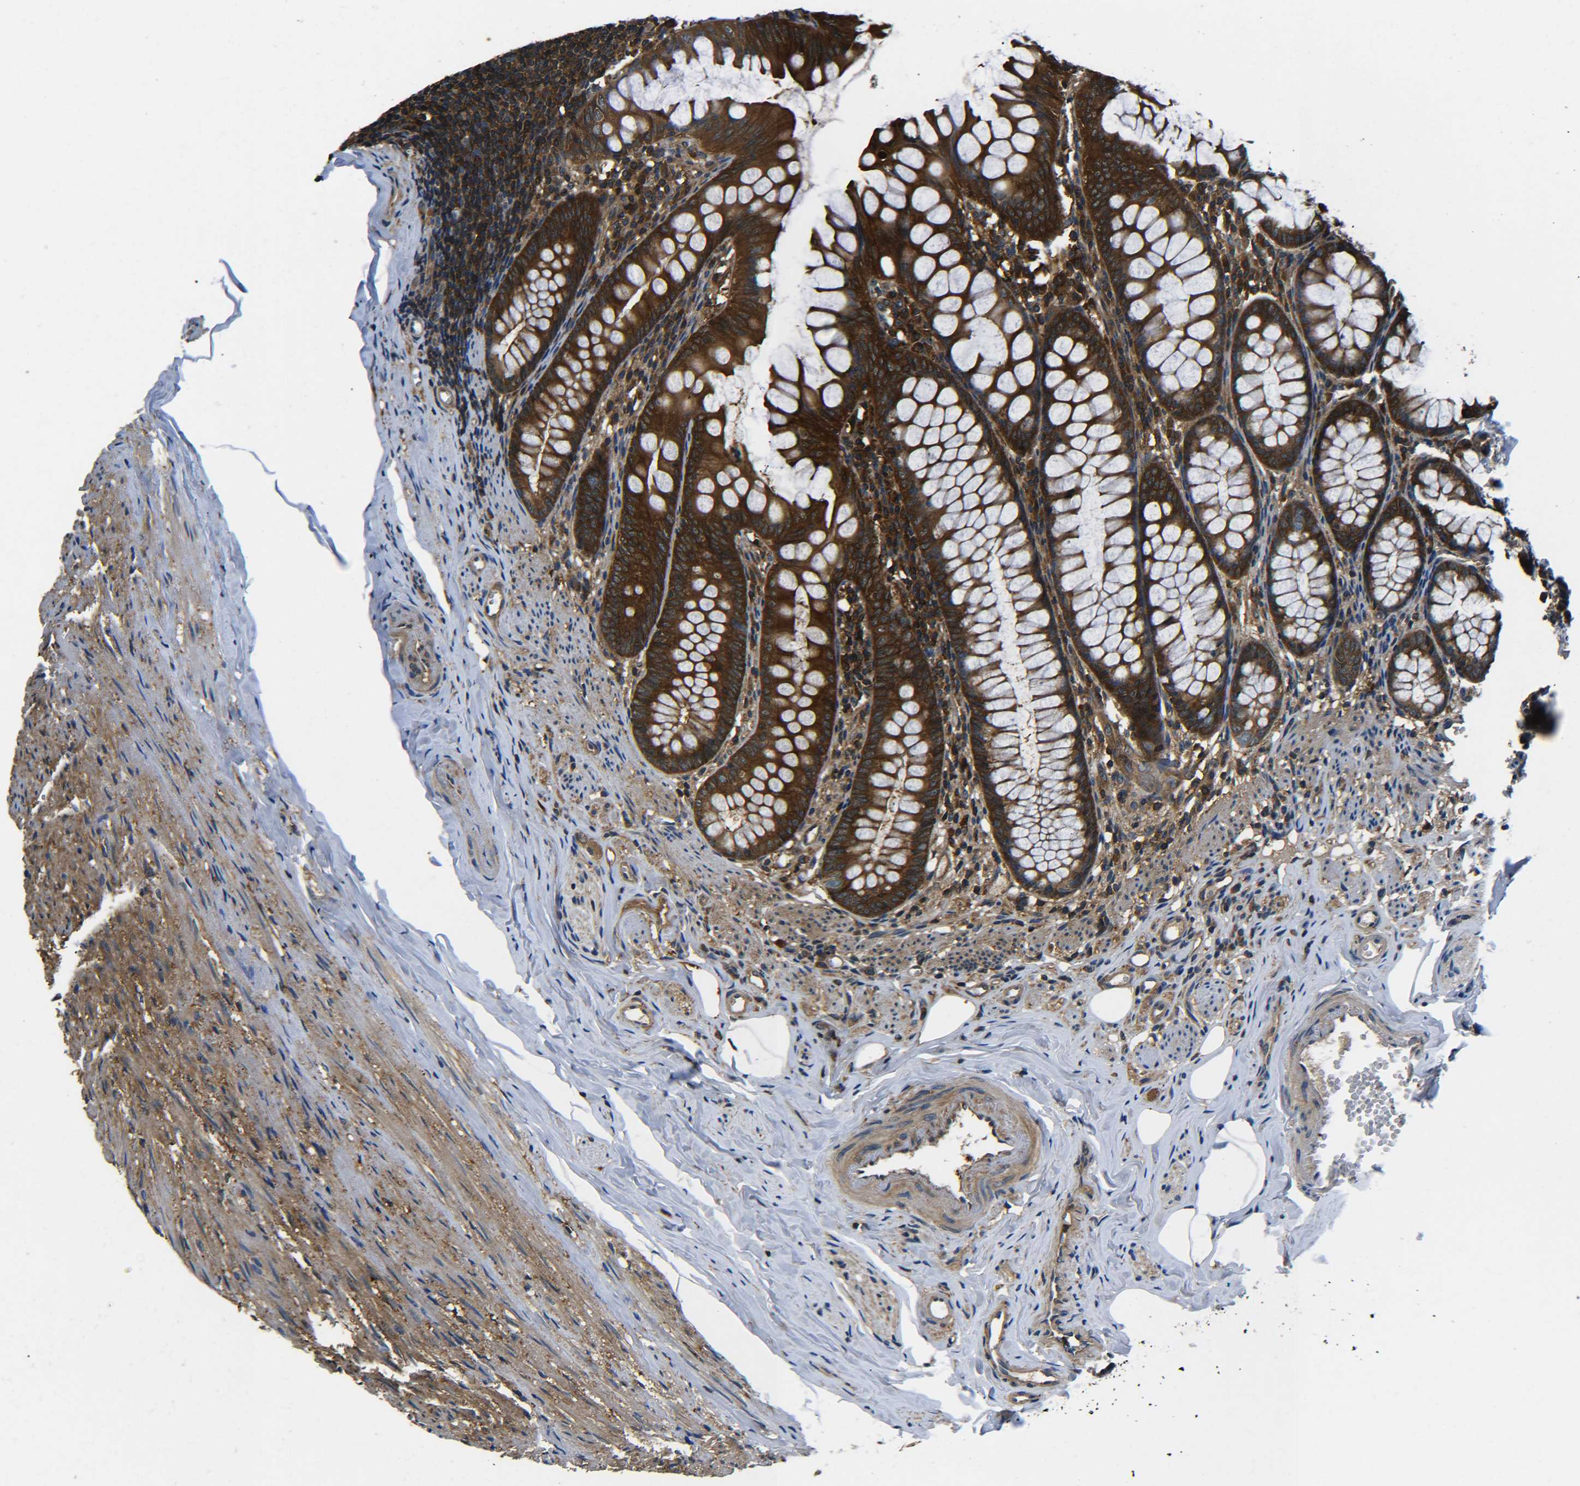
{"staining": {"intensity": "strong", "quantity": ">75%", "location": "cytoplasmic/membranous"}, "tissue": "appendix", "cell_type": "Glandular cells", "image_type": "normal", "snomed": [{"axis": "morphology", "description": "Normal tissue, NOS"}, {"axis": "topography", "description": "Appendix"}], "caption": "A high amount of strong cytoplasmic/membranous positivity is seen in approximately >75% of glandular cells in normal appendix.", "gene": "PREB", "patient": {"sex": "female", "age": 77}}